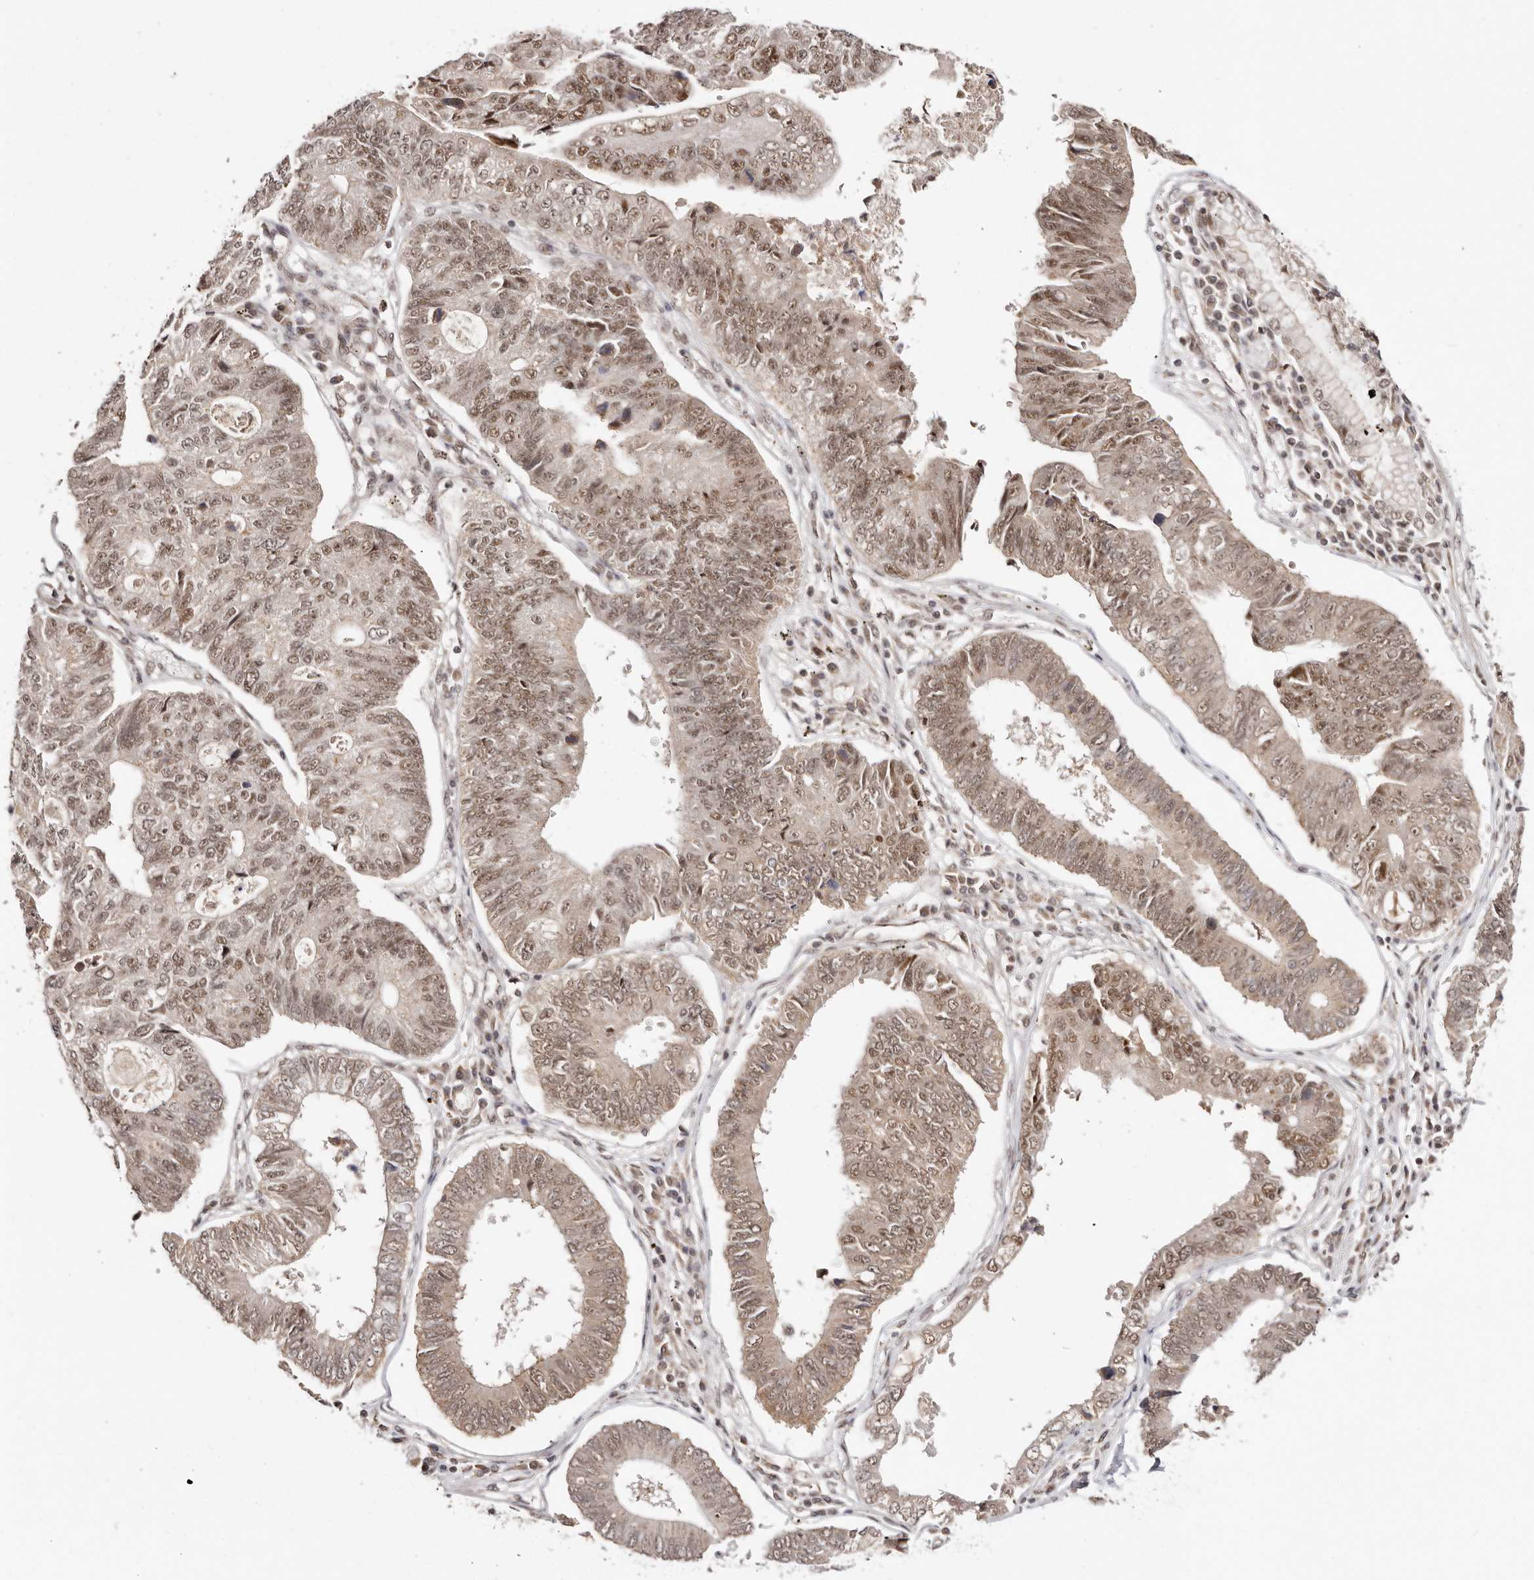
{"staining": {"intensity": "moderate", "quantity": ">75%", "location": "nuclear"}, "tissue": "stomach cancer", "cell_type": "Tumor cells", "image_type": "cancer", "snomed": [{"axis": "morphology", "description": "Adenocarcinoma, NOS"}, {"axis": "topography", "description": "Stomach"}], "caption": "High-power microscopy captured an immunohistochemistry photomicrograph of stomach cancer (adenocarcinoma), revealing moderate nuclear staining in approximately >75% of tumor cells.", "gene": "MED8", "patient": {"sex": "male", "age": 59}}